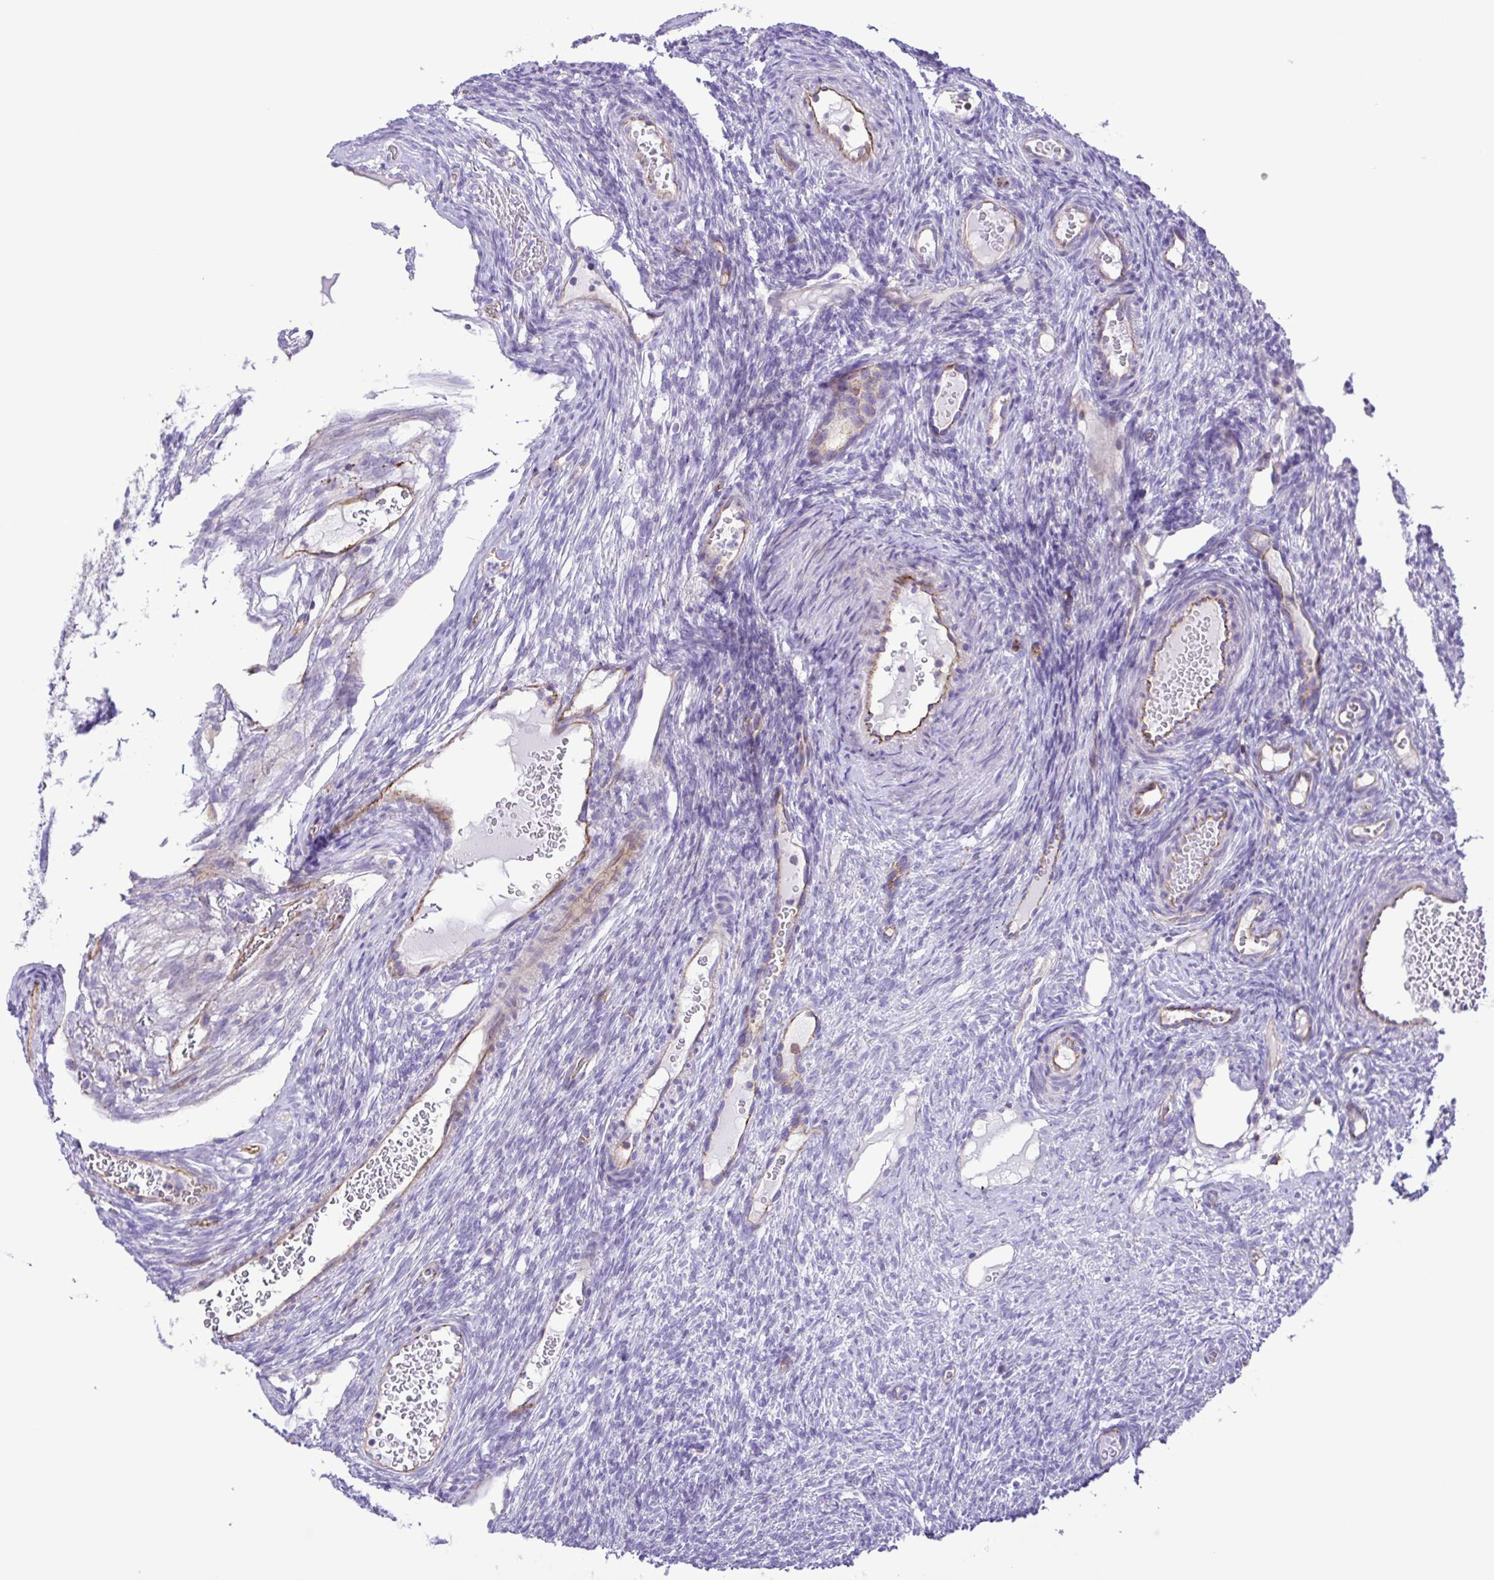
{"staining": {"intensity": "negative", "quantity": "none", "location": "none"}, "tissue": "ovary", "cell_type": "Follicle cells", "image_type": "normal", "snomed": [{"axis": "morphology", "description": "Normal tissue, NOS"}, {"axis": "topography", "description": "Ovary"}], "caption": "There is no significant positivity in follicle cells of ovary. (DAB immunohistochemistry visualized using brightfield microscopy, high magnification).", "gene": "FLT1", "patient": {"sex": "female", "age": 34}}